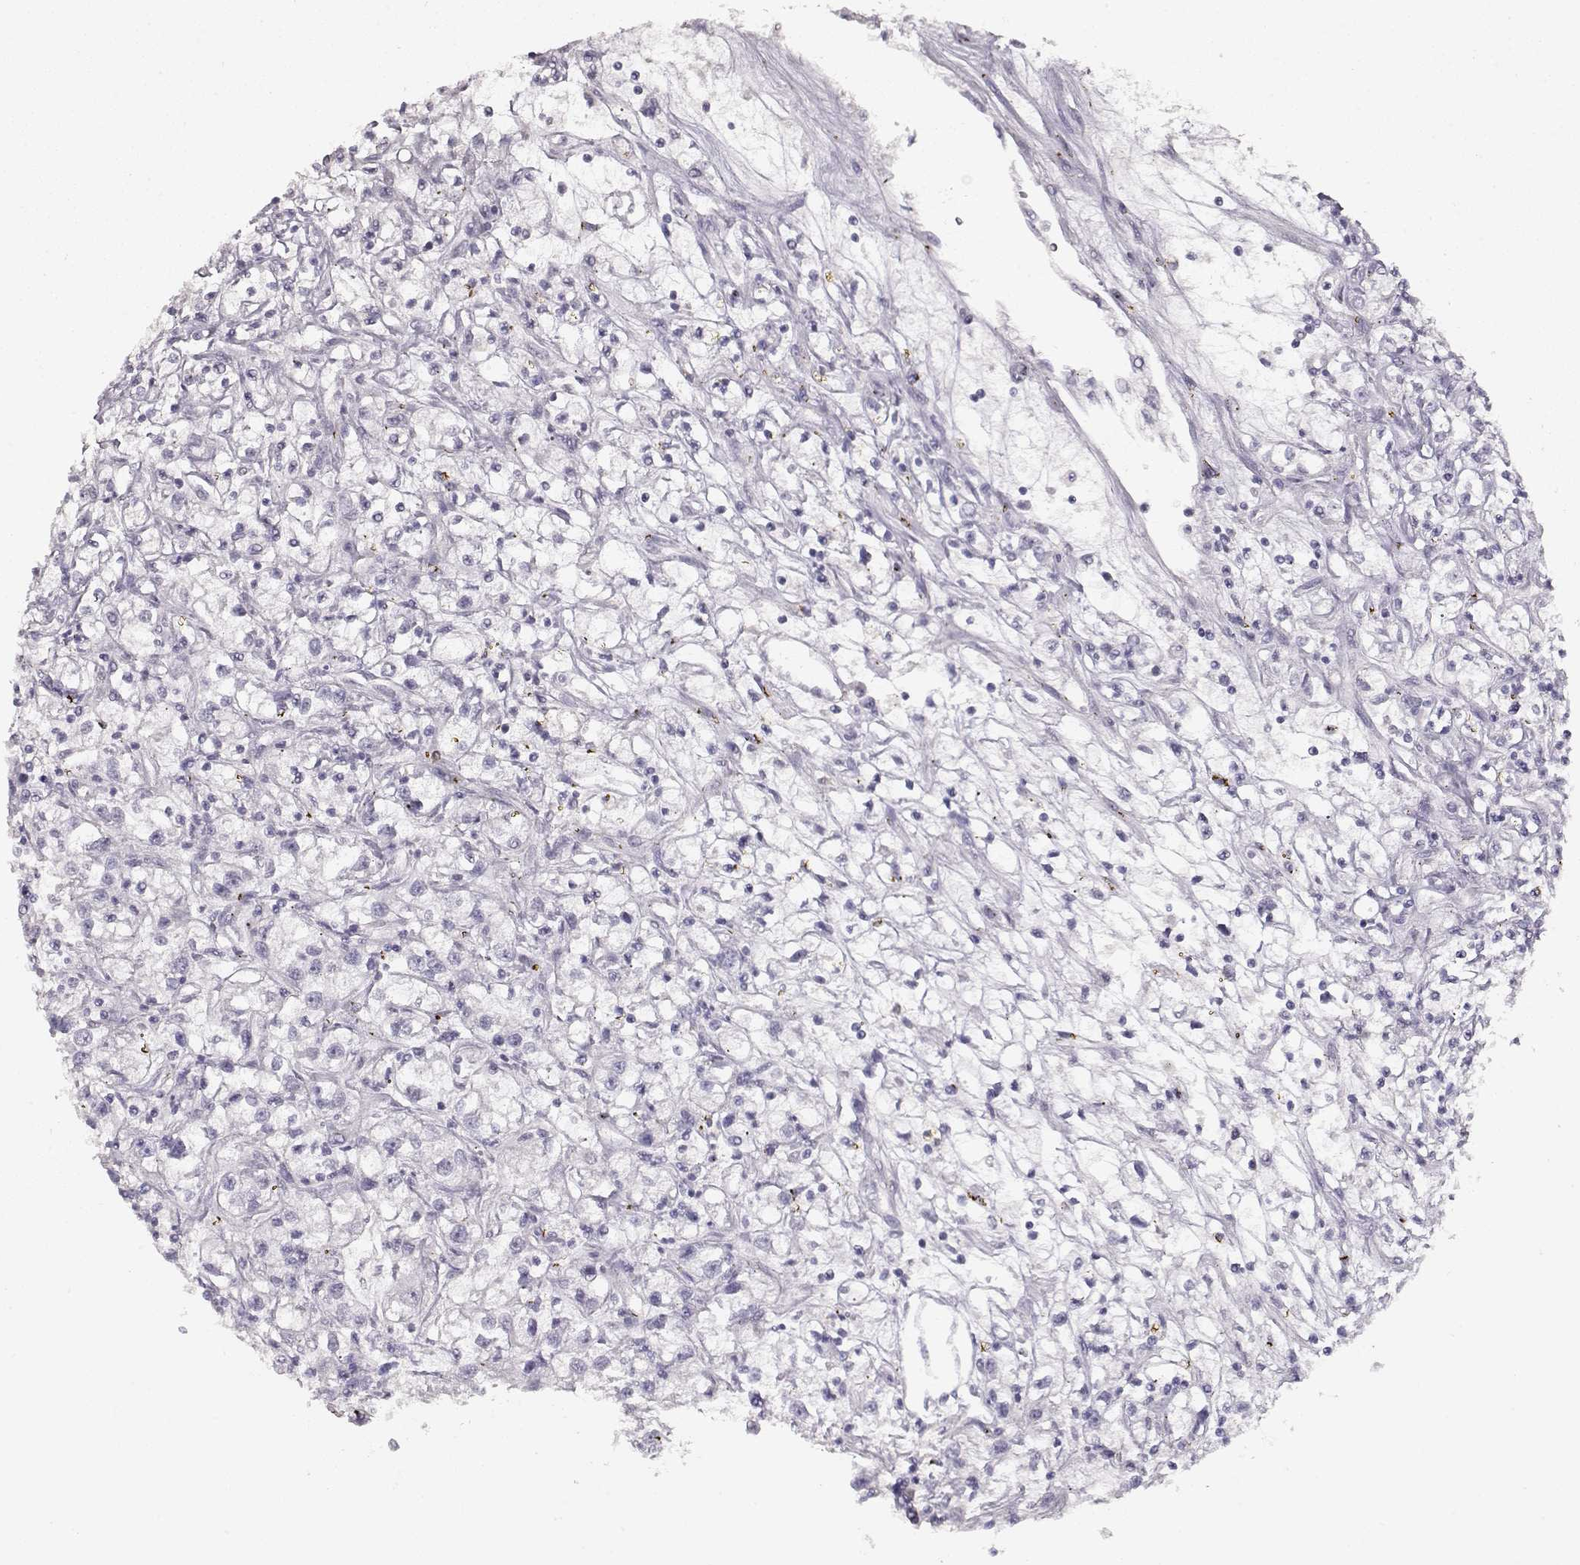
{"staining": {"intensity": "negative", "quantity": "none", "location": "none"}, "tissue": "renal cancer", "cell_type": "Tumor cells", "image_type": "cancer", "snomed": [{"axis": "morphology", "description": "Adenocarcinoma, NOS"}, {"axis": "topography", "description": "Kidney"}], "caption": "Tumor cells show no significant staining in renal cancer (adenocarcinoma).", "gene": "S100B", "patient": {"sex": "female", "age": 59}}